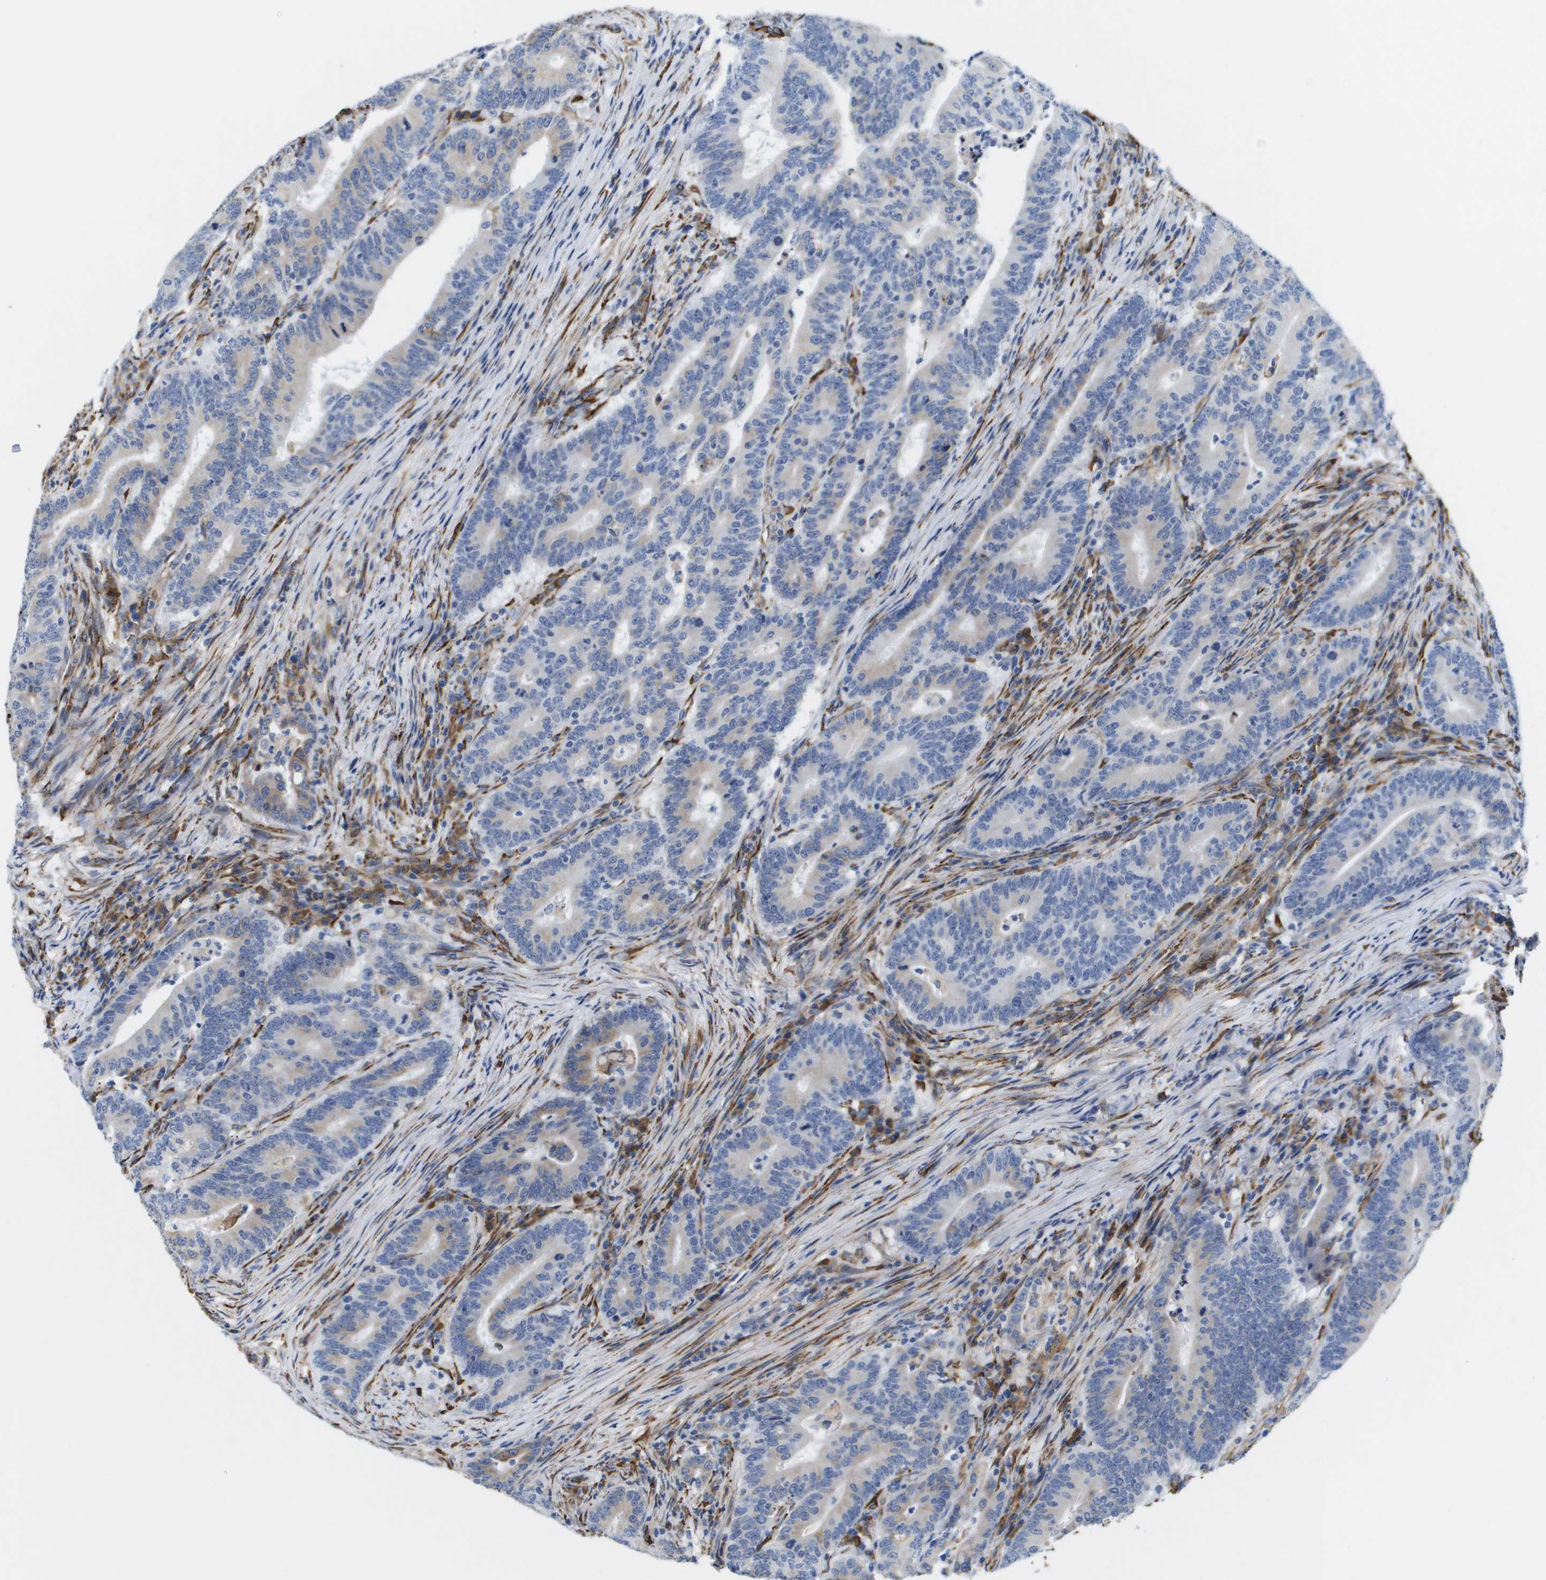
{"staining": {"intensity": "moderate", "quantity": "<25%", "location": "cytoplasmic/membranous"}, "tissue": "colorectal cancer", "cell_type": "Tumor cells", "image_type": "cancer", "snomed": [{"axis": "morphology", "description": "Normal tissue, NOS"}, {"axis": "morphology", "description": "Adenocarcinoma, NOS"}, {"axis": "topography", "description": "Colon"}], "caption": "About <25% of tumor cells in human colorectal cancer display moderate cytoplasmic/membranous protein expression as visualized by brown immunohistochemical staining.", "gene": "ST3GAL2", "patient": {"sex": "female", "age": 66}}